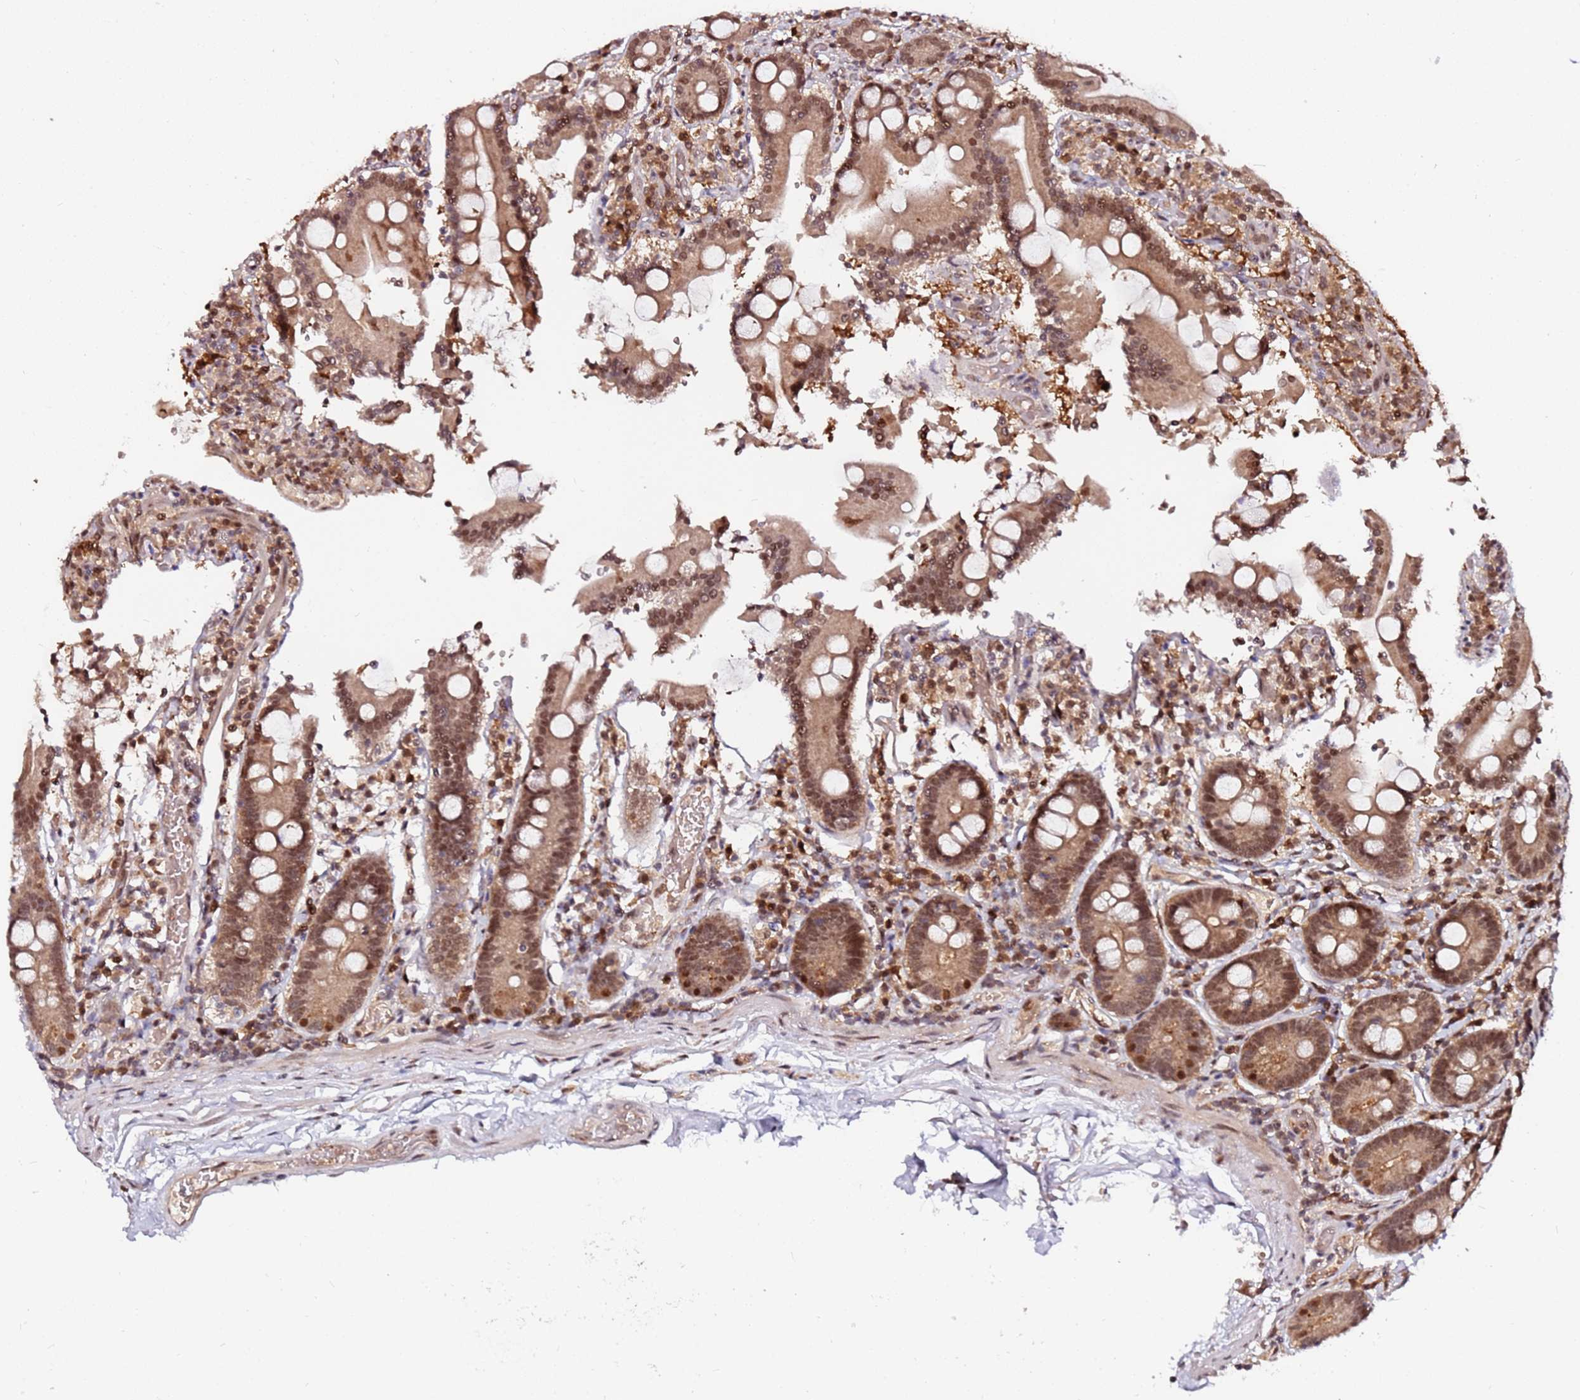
{"staining": {"intensity": "strong", "quantity": ">75%", "location": "cytoplasmic/membranous,nuclear"}, "tissue": "duodenum", "cell_type": "Glandular cells", "image_type": "normal", "snomed": [{"axis": "morphology", "description": "Normal tissue, NOS"}, {"axis": "topography", "description": "Duodenum"}], "caption": "DAB immunohistochemical staining of unremarkable duodenum exhibits strong cytoplasmic/membranous,nuclear protein staining in about >75% of glandular cells.", "gene": "RGS18", "patient": {"sex": "male", "age": 55}}